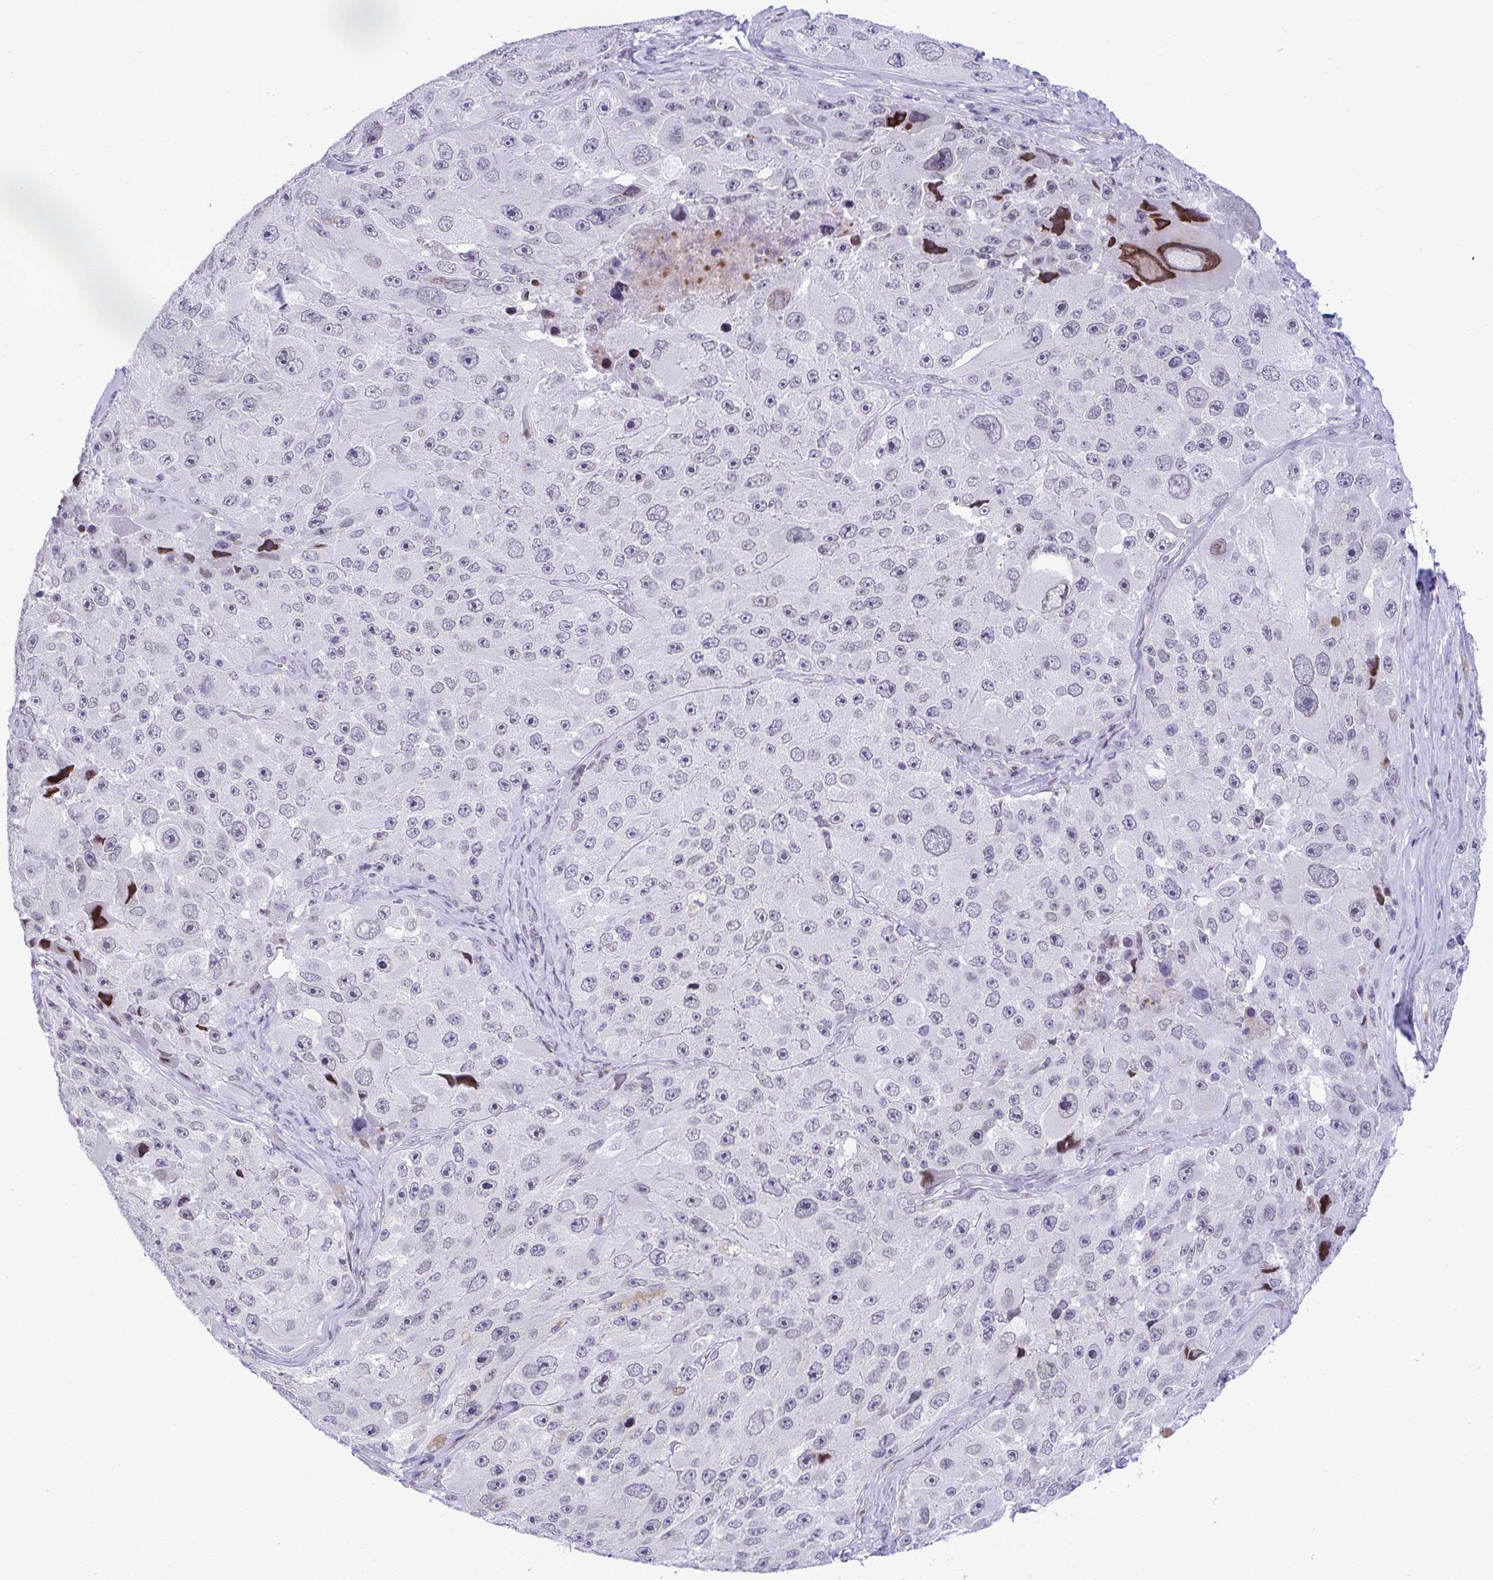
{"staining": {"intensity": "negative", "quantity": "none", "location": "none"}, "tissue": "melanoma", "cell_type": "Tumor cells", "image_type": "cancer", "snomed": [{"axis": "morphology", "description": "Malignant melanoma, Metastatic site"}, {"axis": "topography", "description": "Lymph node"}], "caption": "The histopathology image reveals no significant staining in tumor cells of melanoma. (Stains: DAB (3,3'-diaminobenzidine) IHC with hematoxylin counter stain, Microscopy: brightfield microscopy at high magnification).", "gene": "ZFHX3", "patient": {"sex": "male", "age": 62}}